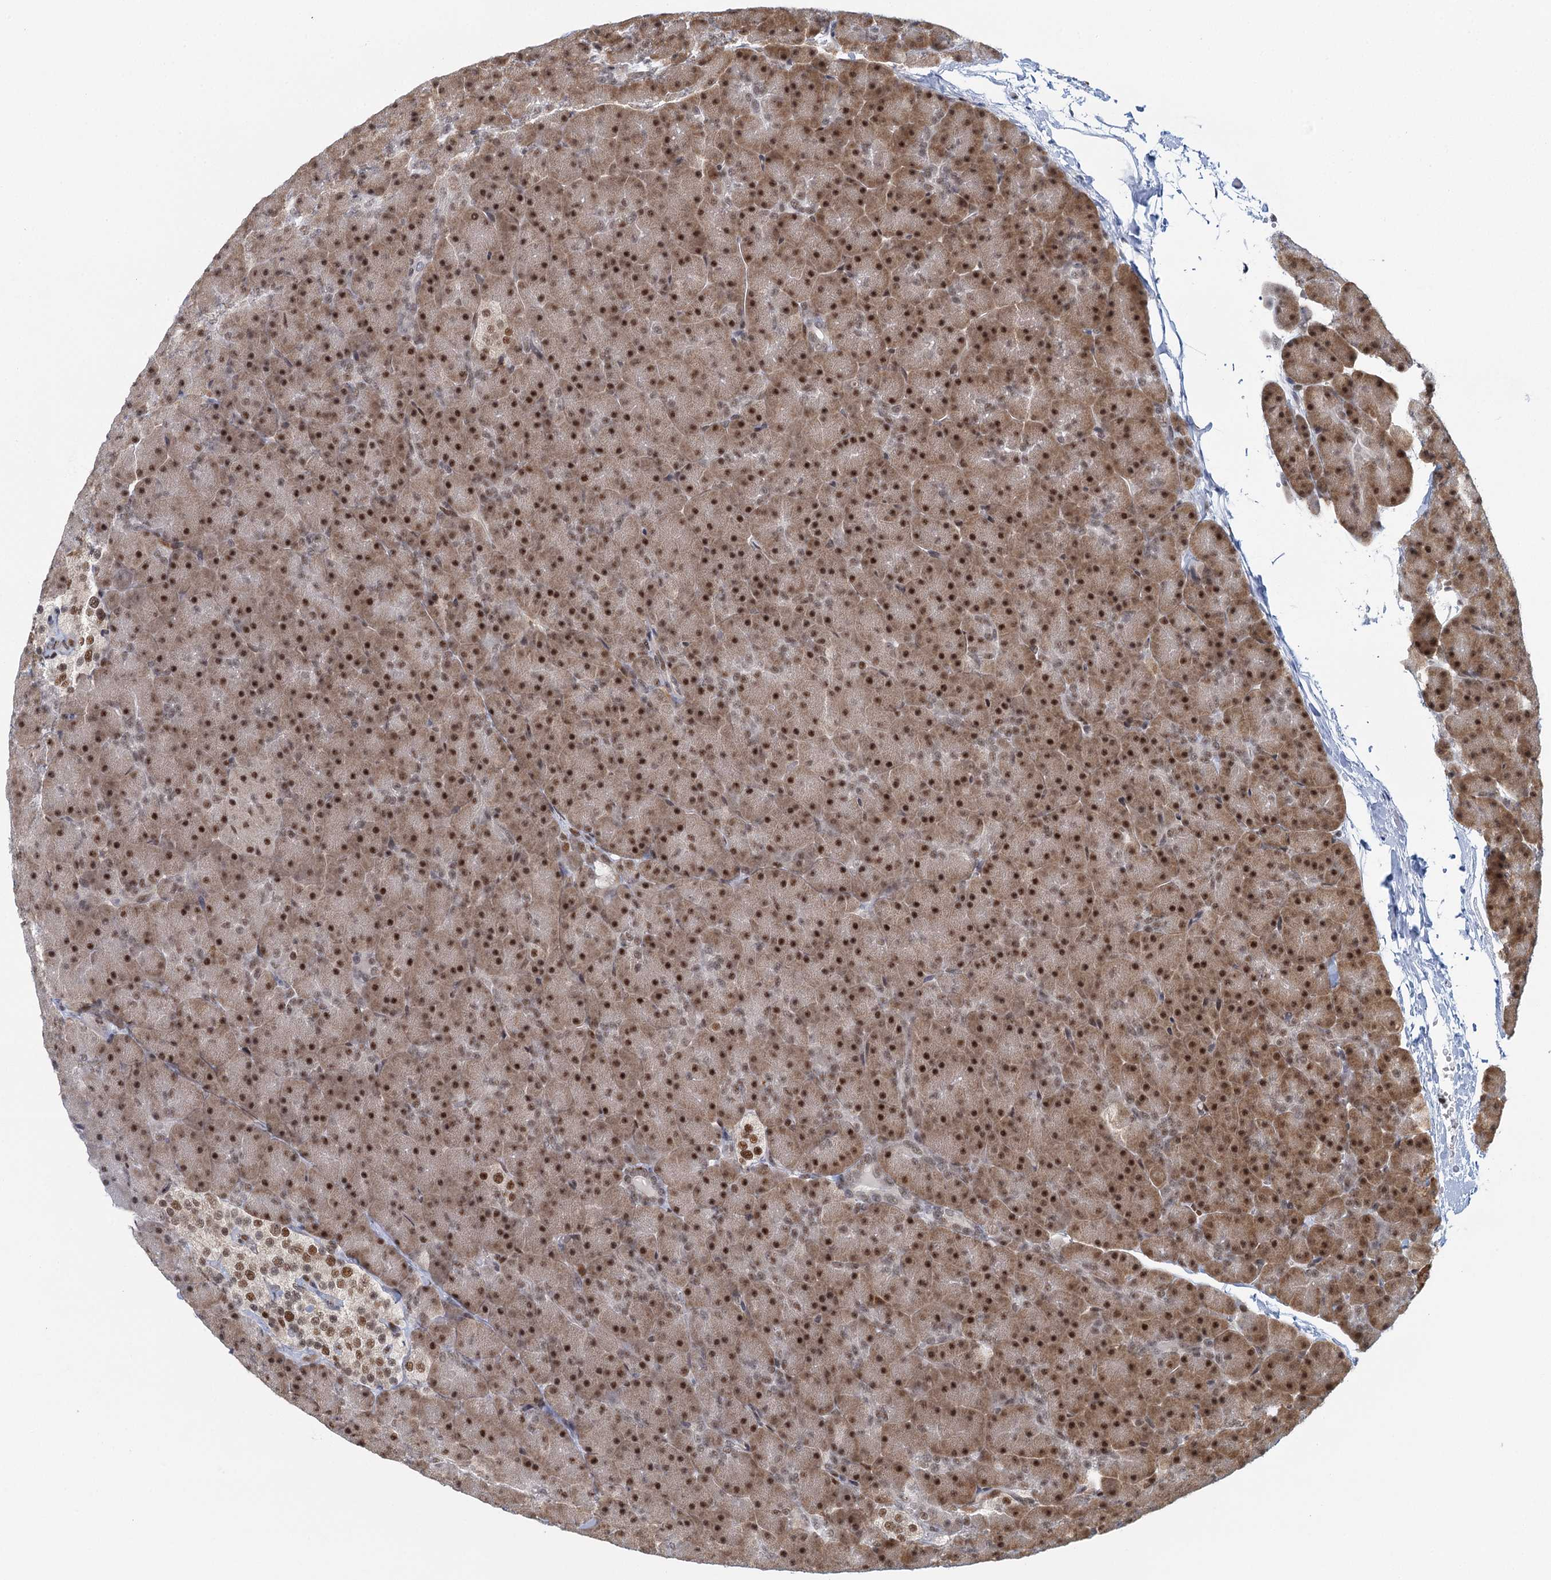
{"staining": {"intensity": "strong", "quantity": "25%-75%", "location": "cytoplasmic/membranous,nuclear"}, "tissue": "pancreas", "cell_type": "Exocrine glandular cells", "image_type": "normal", "snomed": [{"axis": "morphology", "description": "Normal tissue, NOS"}, {"axis": "topography", "description": "Pancreas"}], "caption": "Normal pancreas was stained to show a protein in brown. There is high levels of strong cytoplasmic/membranous,nuclear positivity in about 25%-75% of exocrine glandular cells. (Brightfield microscopy of DAB IHC at high magnification).", "gene": "GPATCH11", "patient": {"sex": "male", "age": 36}}